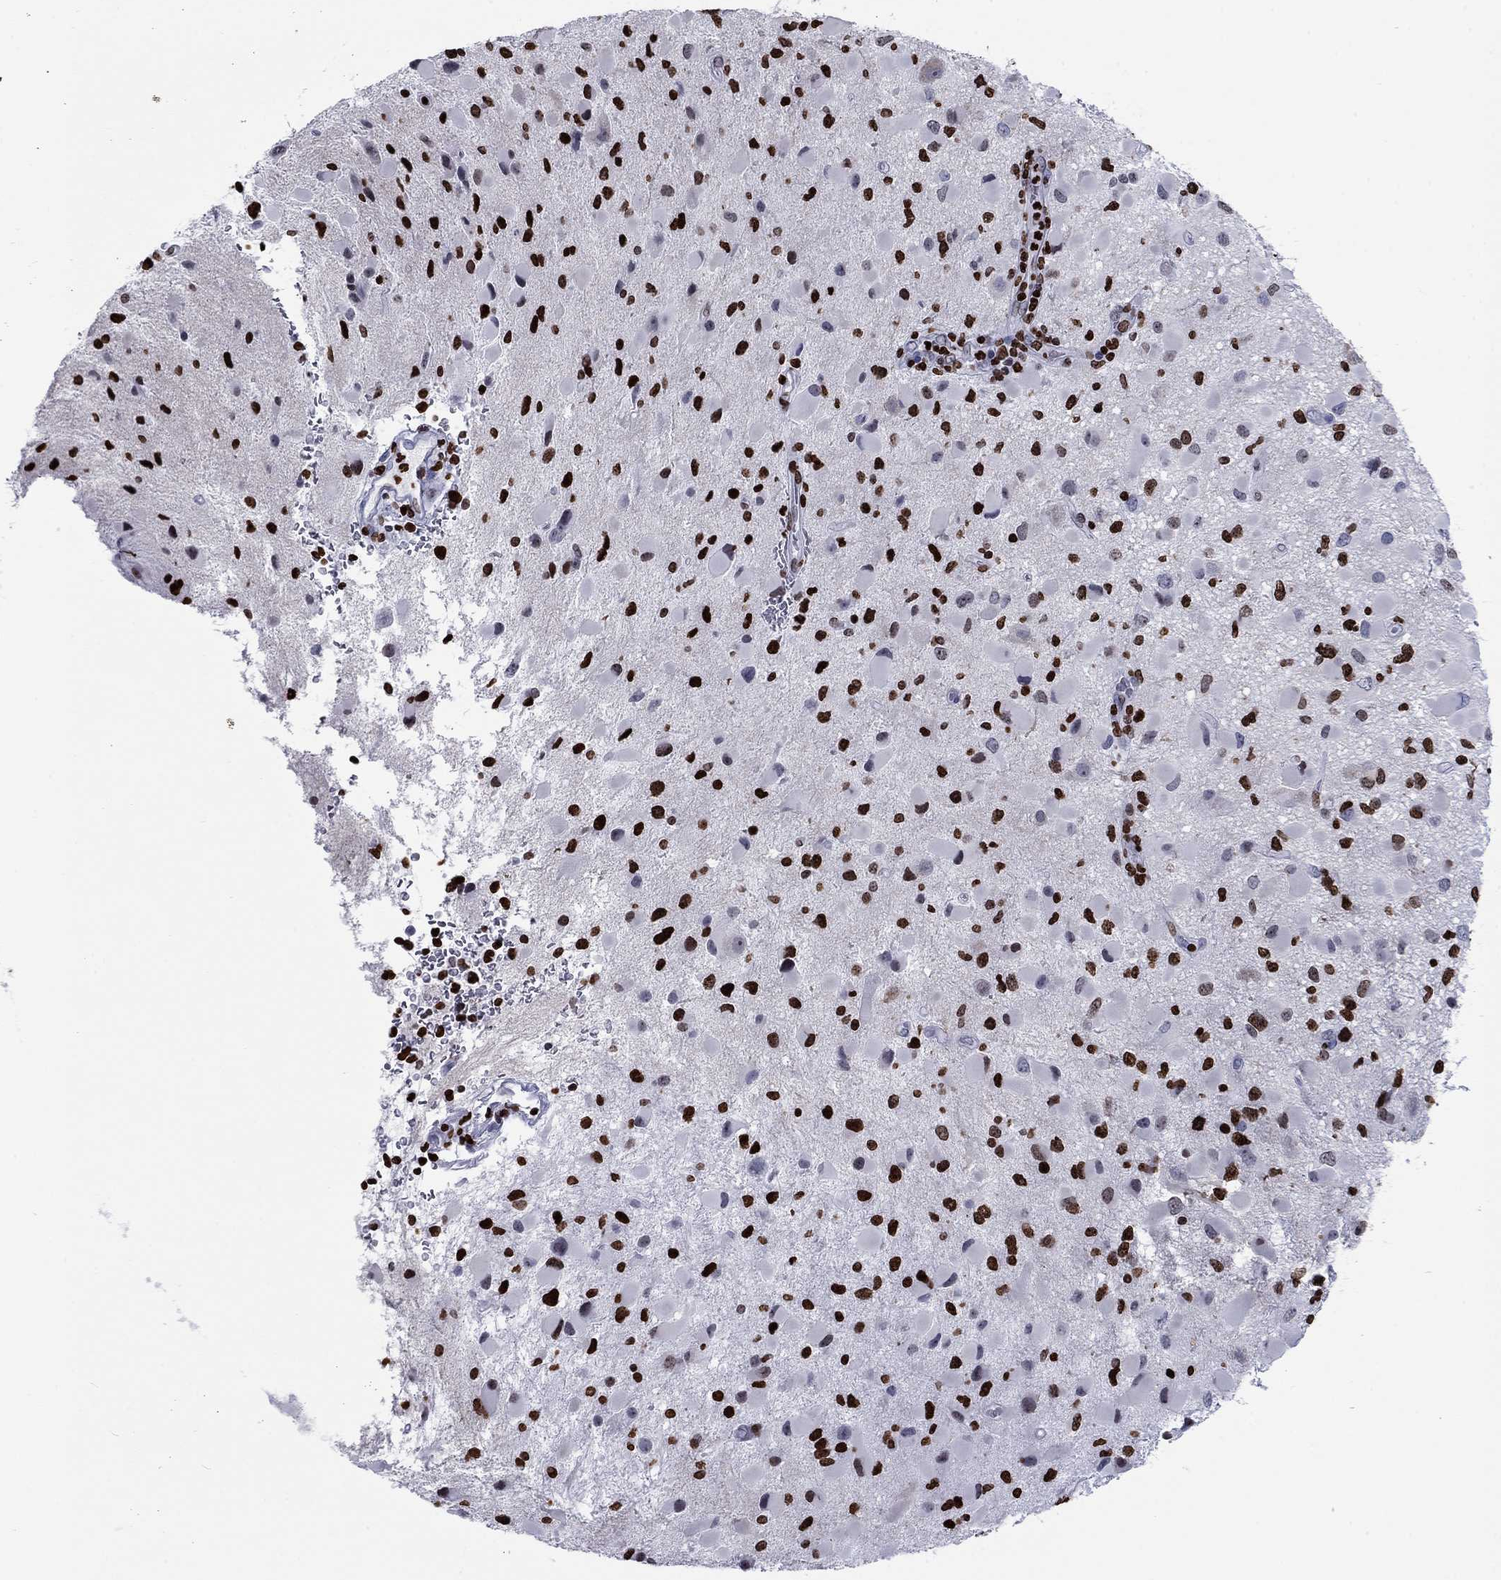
{"staining": {"intensity": "strong", "quantity": ">75%", "location": "nuclear"}, "tissue": "glioma", "cell_type": "Tumor cells", "image_type": "cancer", "snomed": [{"axis": "morphology", "description": "Glioma, malignant, Low grade"}, {"axis": "topography", "description": "Brain"}], "caption": "The photomicrograph reveals immunohistochemical staining of malignant glioma (low-grade). There is strong nuclear expression is seen in approximately >75% of tumor cells.", "gene": "H1-5", "patient": {"sex": "female", "age": 32}}